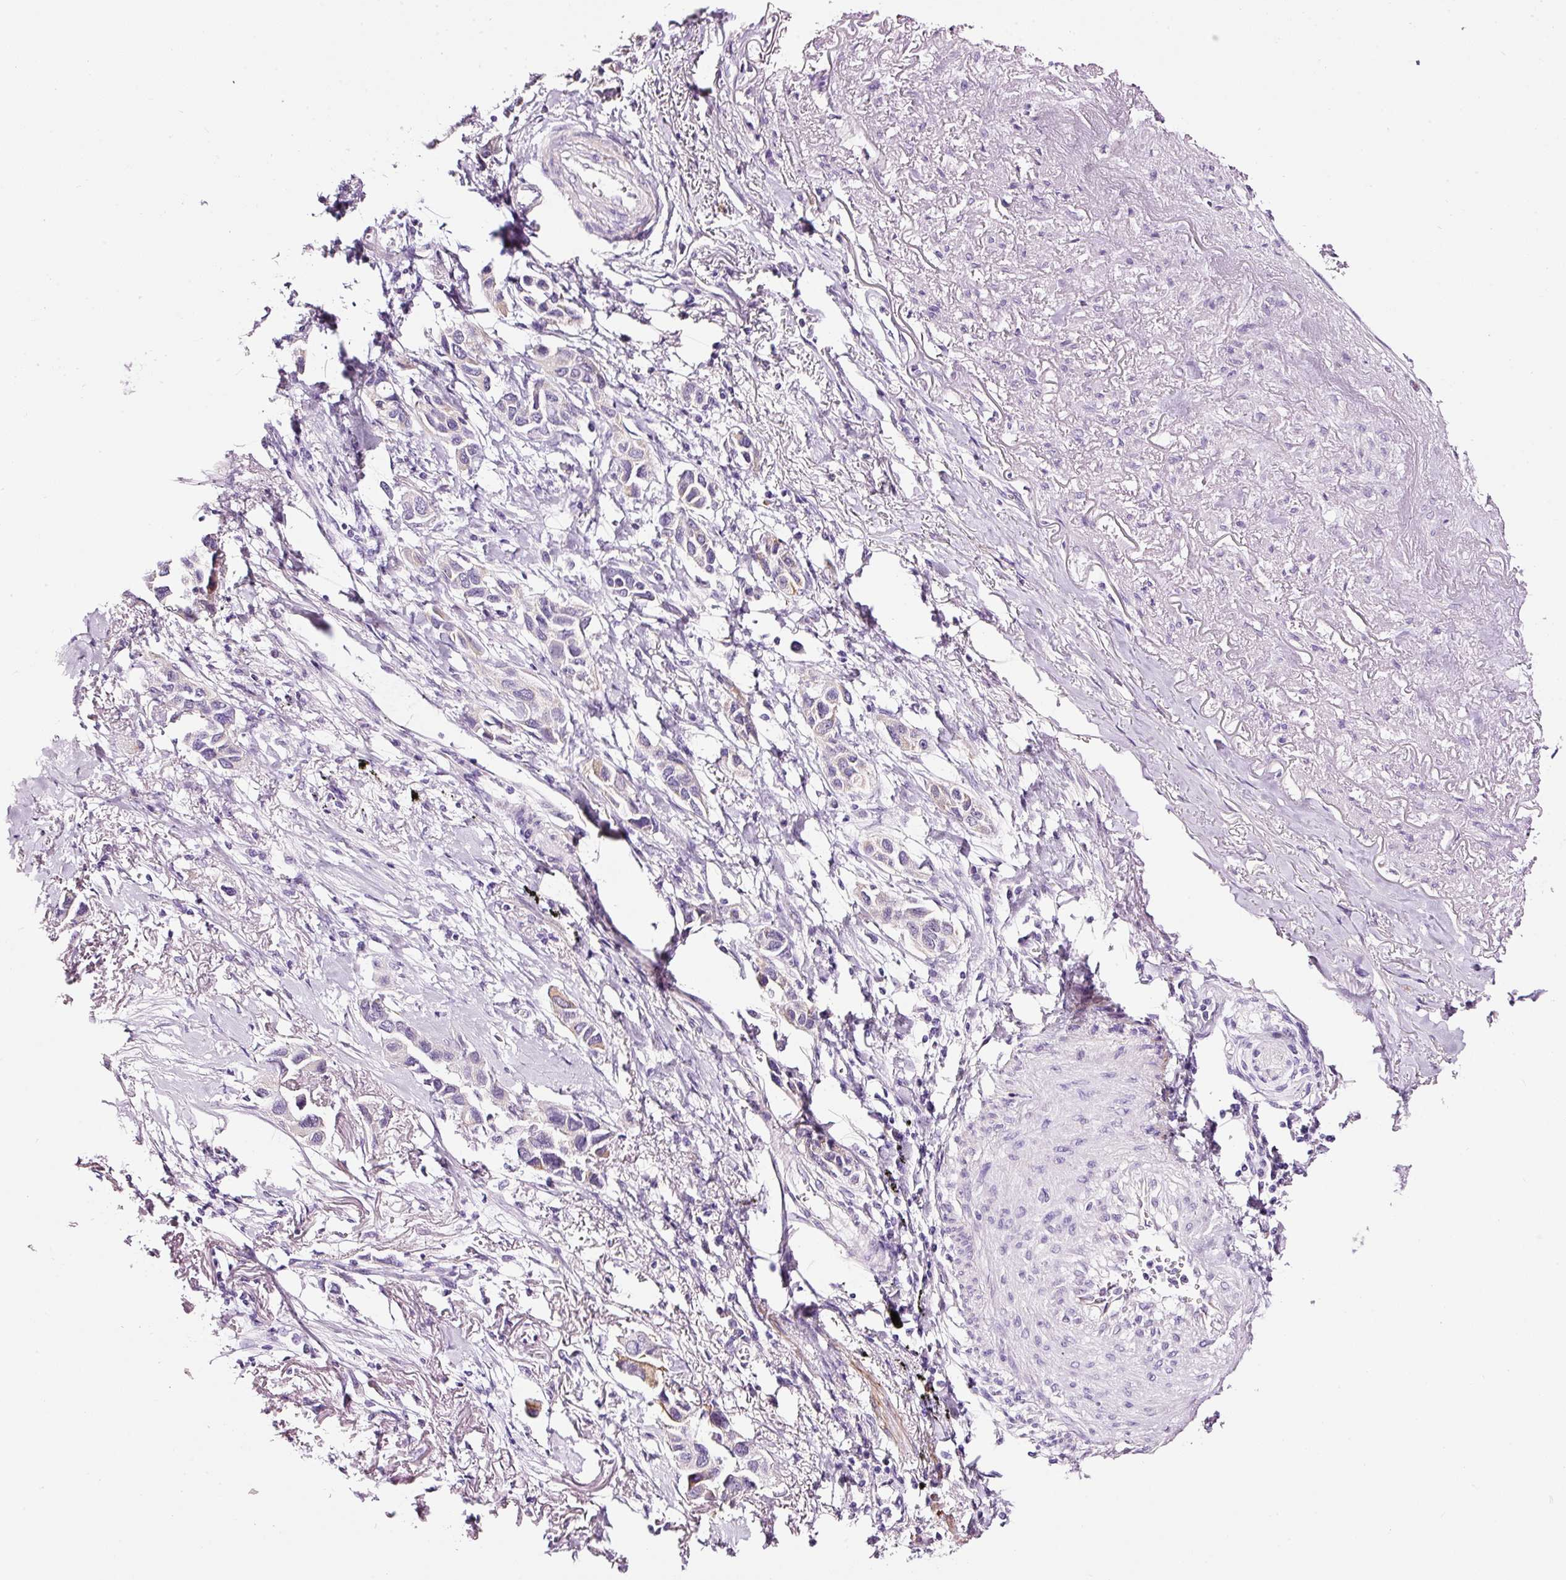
{"staining": {"intensity": "negative", "quantity": "none", "location": "none"}, "tissue": "lung cancer", "cell_type": "Tumor cells", "image_type": "cancer", "snomed": [{"axis": "morphology", "description": "Adenocarcinoma, NOS"}, {"axis": "topography", "description": "Lung"}], "caption": "Tumor cells show no significant staining in lung cancer (adenocarcinoma).", "gene": "RTF2", "patient": {"sex": "female", "age": 76}}